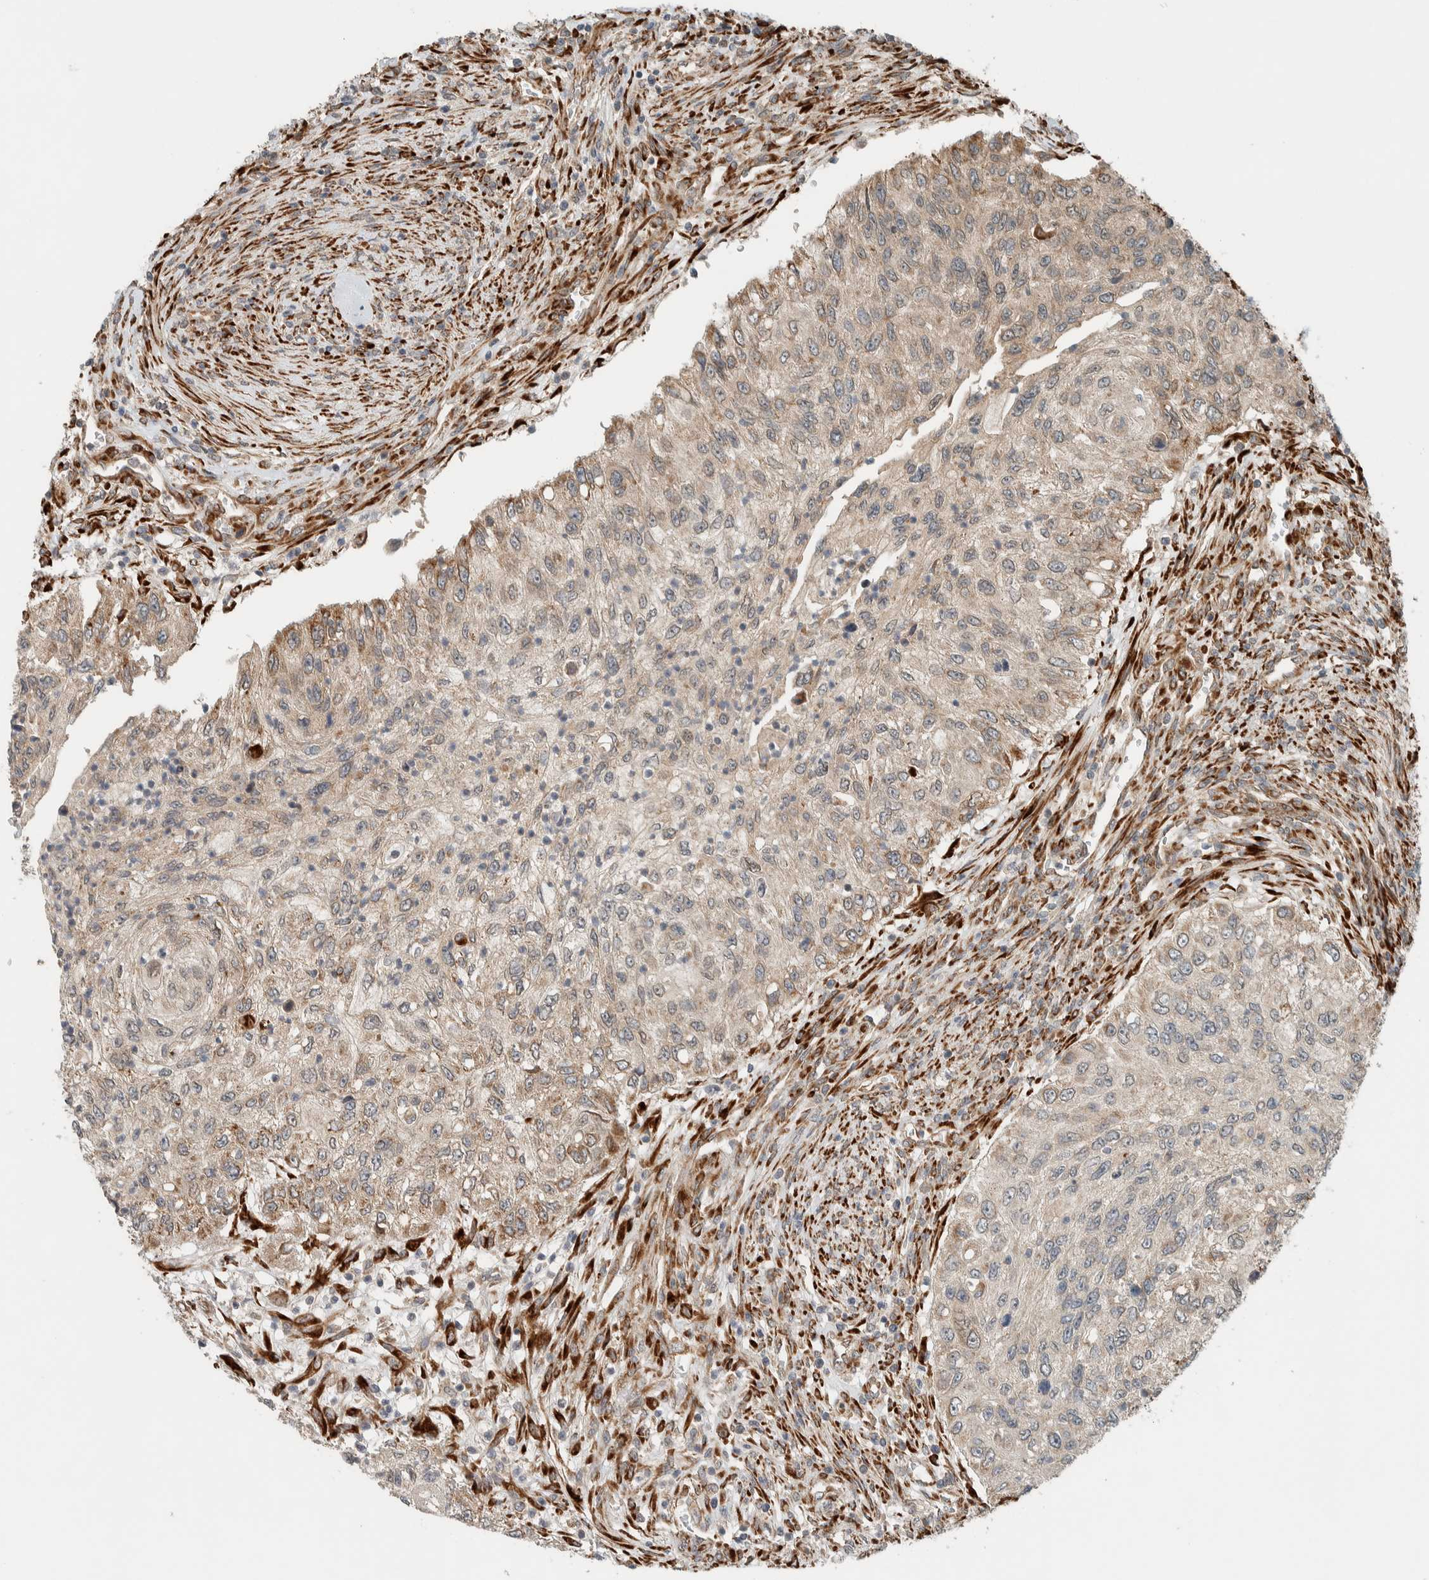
{"staining": {"intensity": "weak", "quantity": "25%-75%", "location": "cytoplasmic/membranous"}, "tissue": "urothelial cancer", "cell_type": "Tumor cells", "image_type": "cancer", "snomed": [{"axis": "morphology", "description": "Urothelial carcinoma, High grade"}, {"axis": "topography", "description": "Urinary bladder"}], "caption": "Immunohistochemical staining of human urothelial cancer displays weak cytoplasmic/membranous protein positivity in about 25%-75% of tumor cells. (IHC, brightfield microscopy, high magnification).", "gene": "CTBP2", "patient": {"sex": "female", "age": 60}}